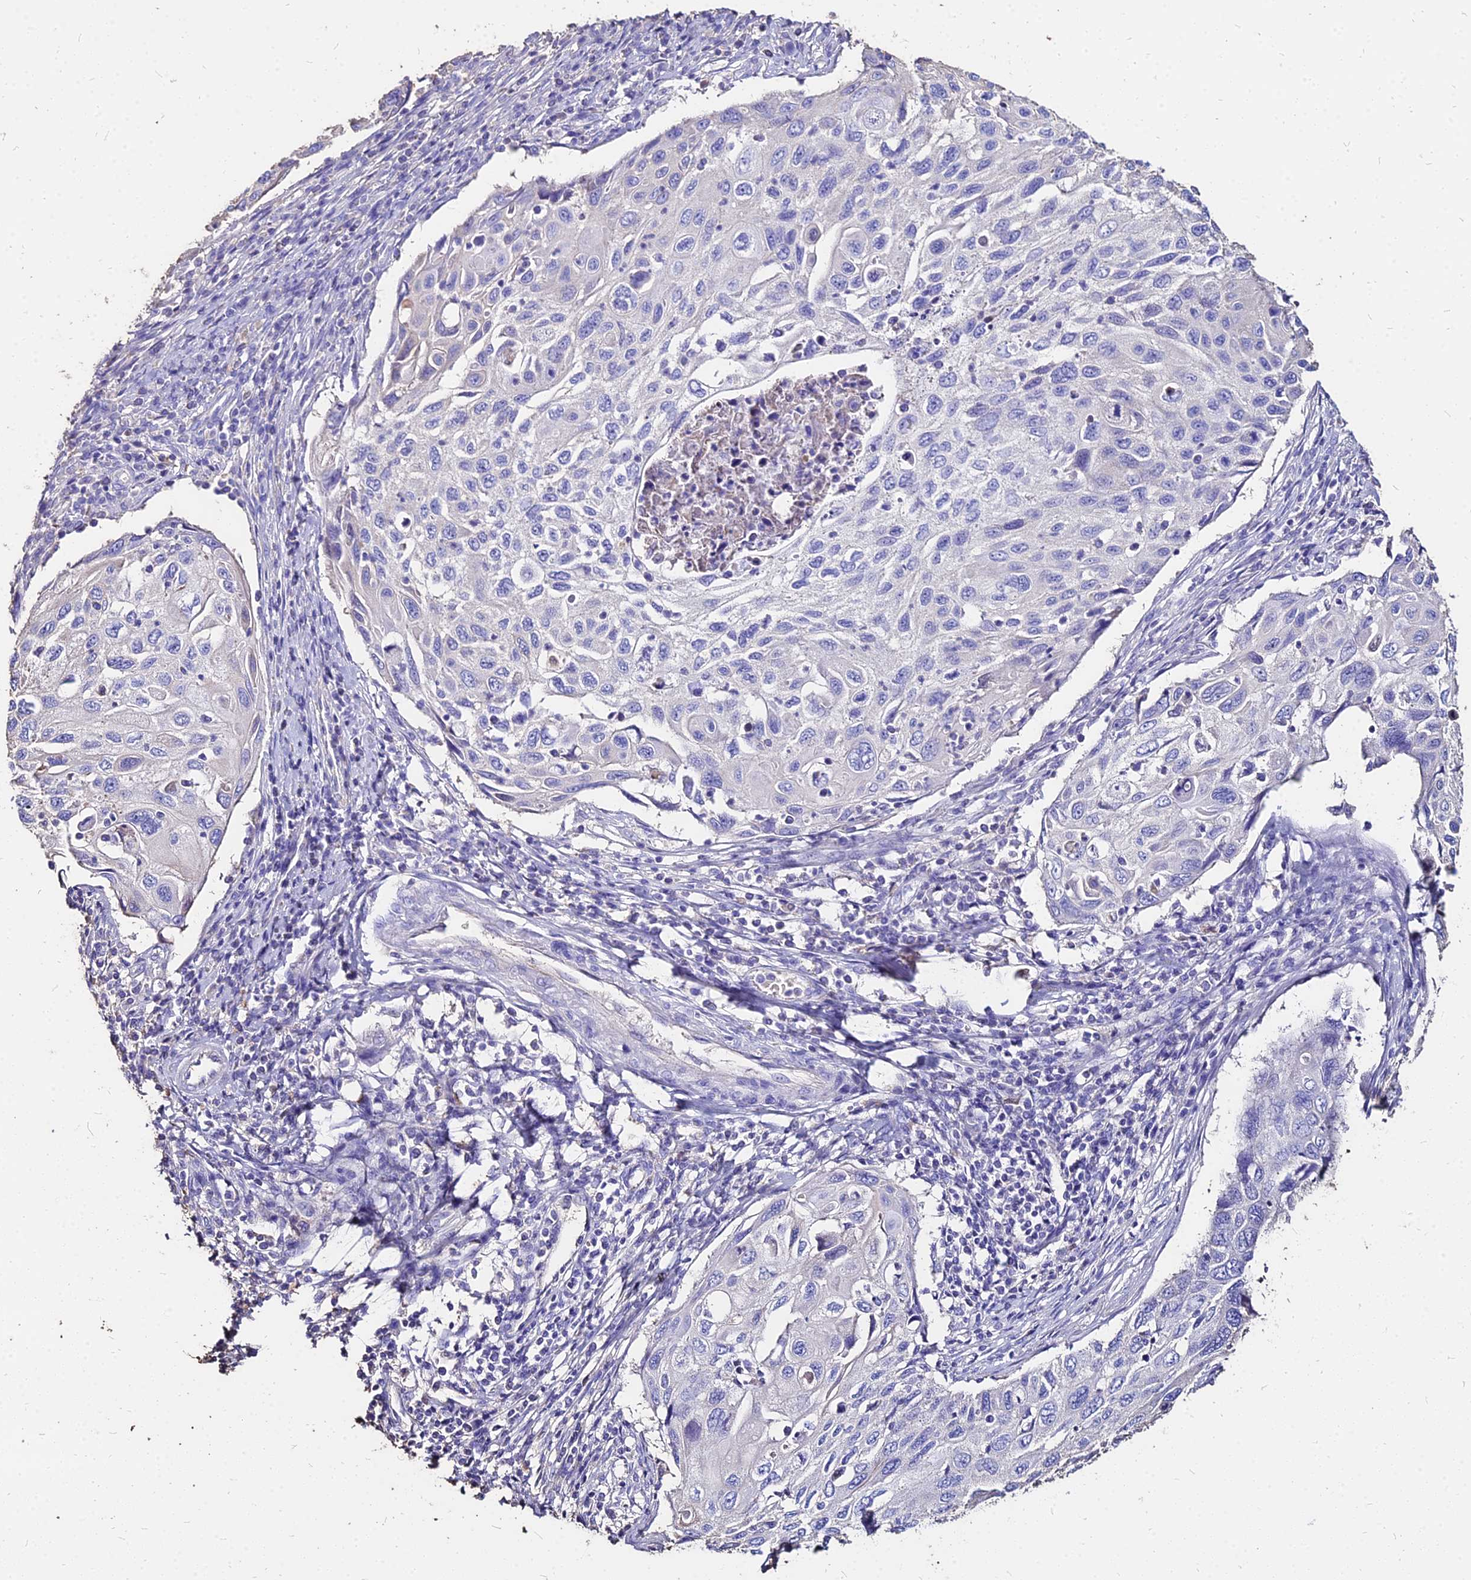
{"staining": {"intensity": "negative", "quantity": "none", "location": "none"}, "tissue": "cervical cancer", "cell_type": "Tumor cells", "image_type": "cancer", "snomed": [{"axis": "morphology", "description": "Squamous cell carcinoma, NOS"}, {"axis": "topography", "description": "Cervix"}], "caption": "This is a histopathology image of immunohistochemistry (IHC) staining of cervical cancer, which shows no positivity in tumor cells.", "gene": "NME5", "patient": {"sex": "female", "age": 70}}